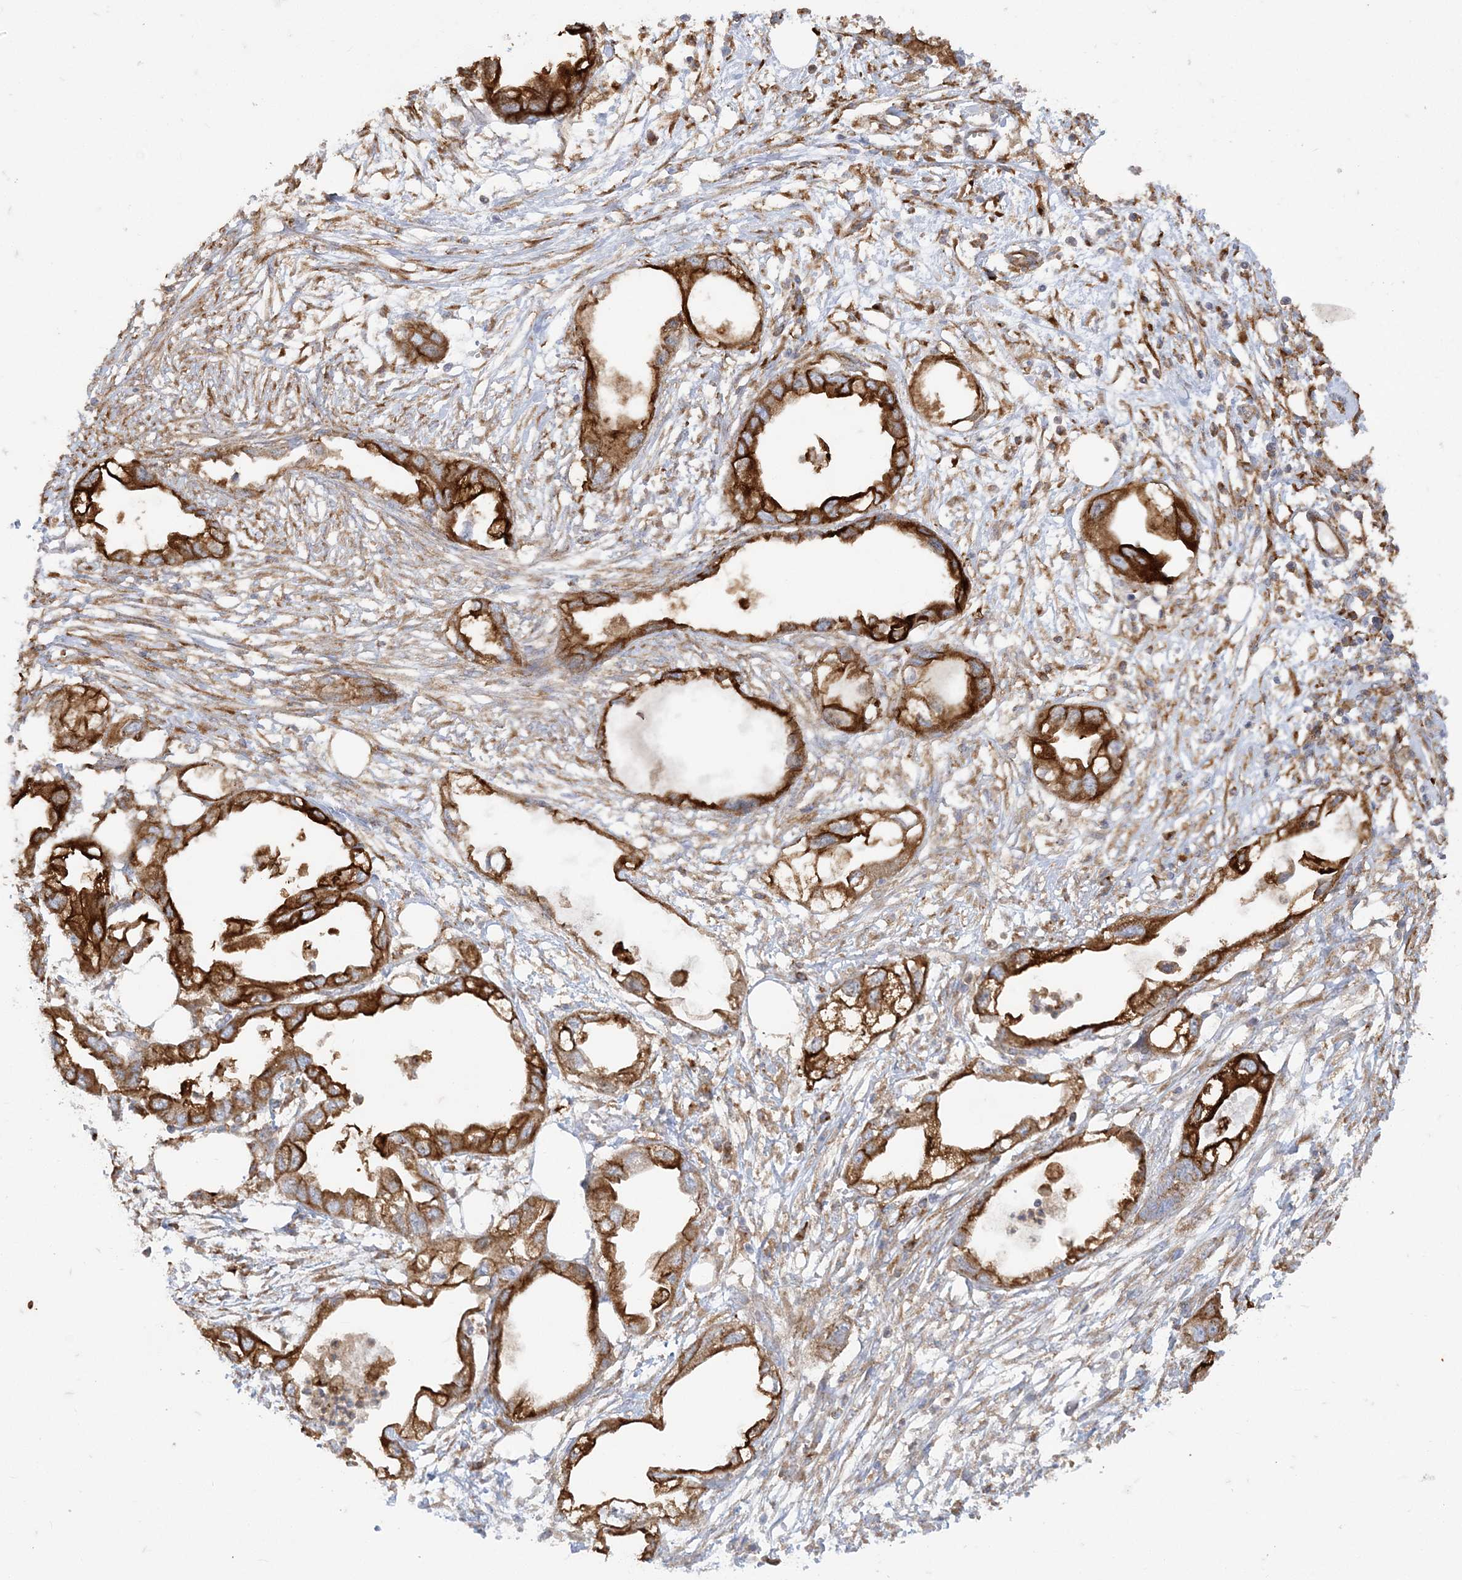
{"staining": {"intensity": "strong", "quantity": ">75%", "location": "cytoplasmic/membranous"}, "tissue": "endometrial cancer", "cell_type": "Tumor cells", "image_type": "cancer", "snomed": [{"axis": "morphology", "description": "Adenocarcinoma, NOS"}, {"axis": "morphology", "description": "Adenocarcinoma, metastatic, NOS"}, {"axis": "topography", "description": "Adipose tissue"}, {"axis": "topography", "description": "Endometrium"}], "caption": "A photomicrograph showing strong cytoplasmic/membranous expression in approximately >75% of tumor cells in adenocarcinoma (endometrial), as visualized by brown immunohistochemical staining.", "gene": "DERL3", "patient": {"sex": "female", "age": 67}}